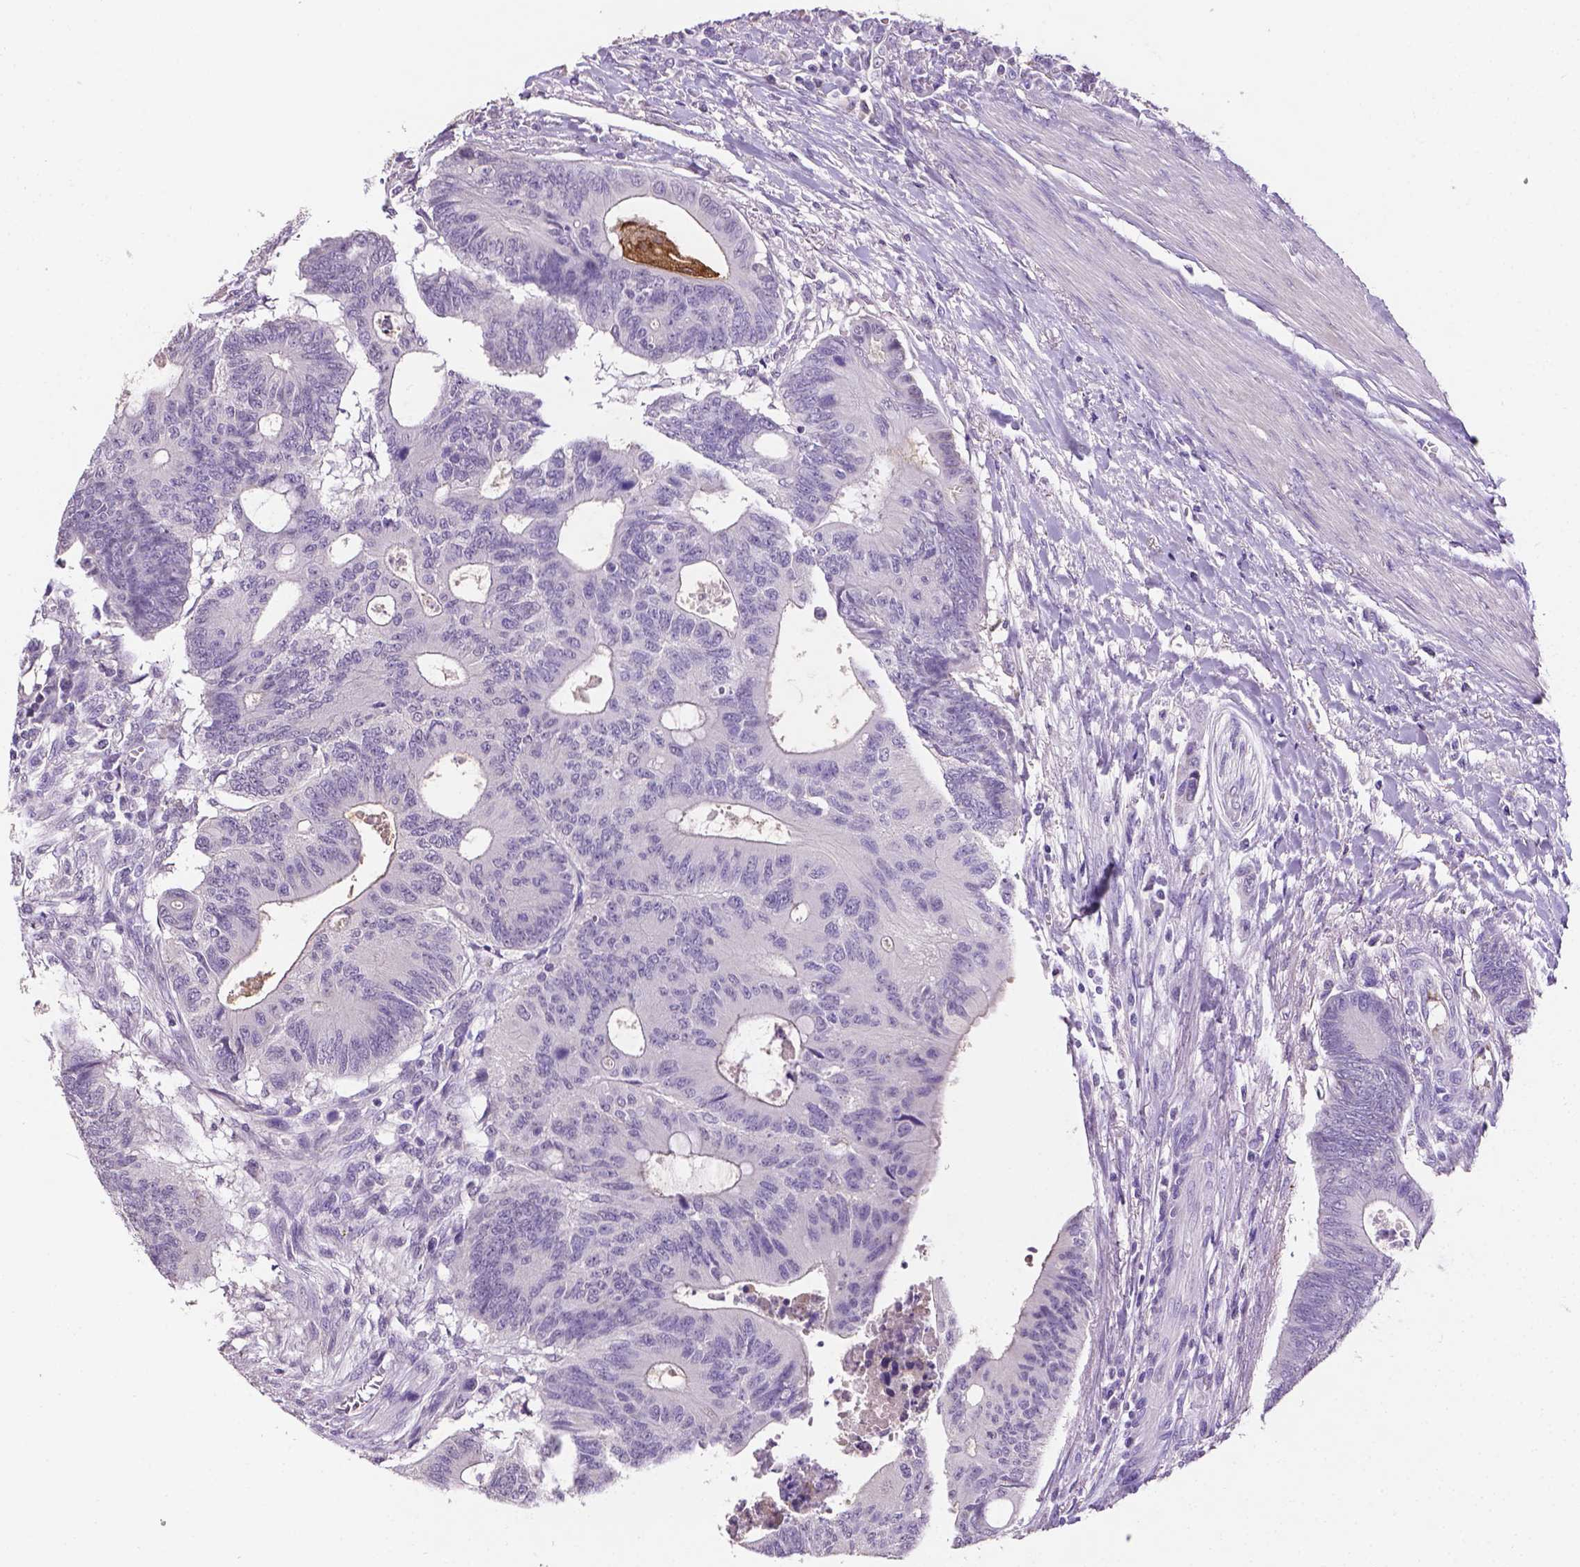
{"staining": {"intensity": "negative", "quantity": "none", "location": "none"}, "tissue": "colorectal cancer", "cell_type": "Tumor cells", "image_type": "cancer", "snomed": [{"axis": "morphology", "description": "Adenocarcinoma, NOS"}, {"axis": "topography", "description": "Colon"}], "caption": "Immunohistochemistry histopathology image of colorectal cancer (adenocarcinoma) stained for a protein (brown), which reveals no staining in tumor cells.", "gene": "APOE", "patient": {"sex": "male", "age": 65}}